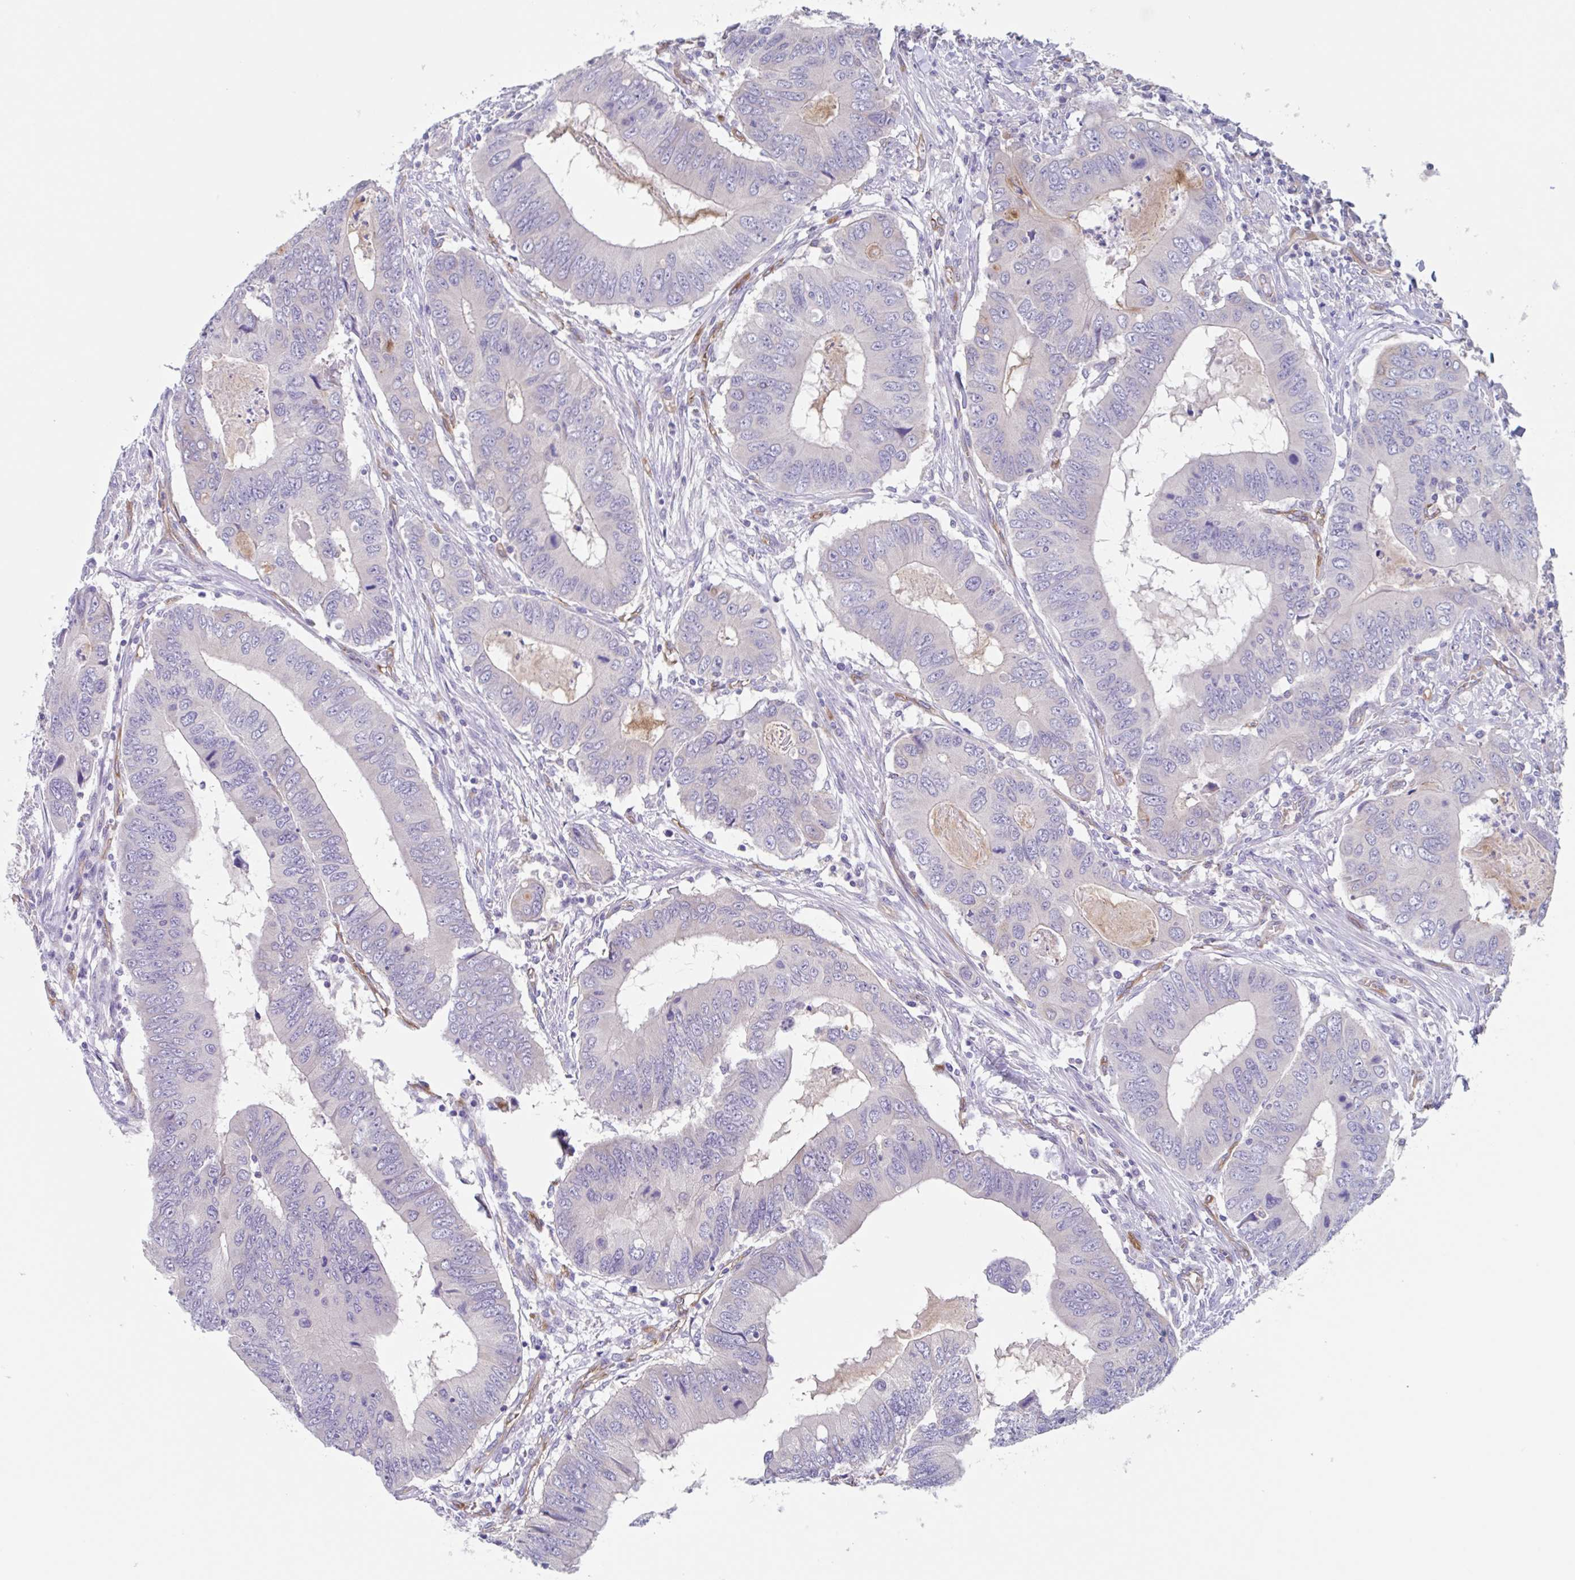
{"staining": {"intensity": "negative", "quantity": "none", "location": "none"}, "tissue": "colorectal cancer", "cell_type": "Tumor cells", "image_type": "cancer", "snomed": [{"axis": "morphology", "description": "Adenocarcinoma, NOS"}, {"axis": "topography", "description": "Colon"}], "caption": "Tumor cells are negative for protein expression in human colorectal cancer (adenocarcinoma).", "gene": "EHD4", "patient": {"sex": "male", "age": 53}}